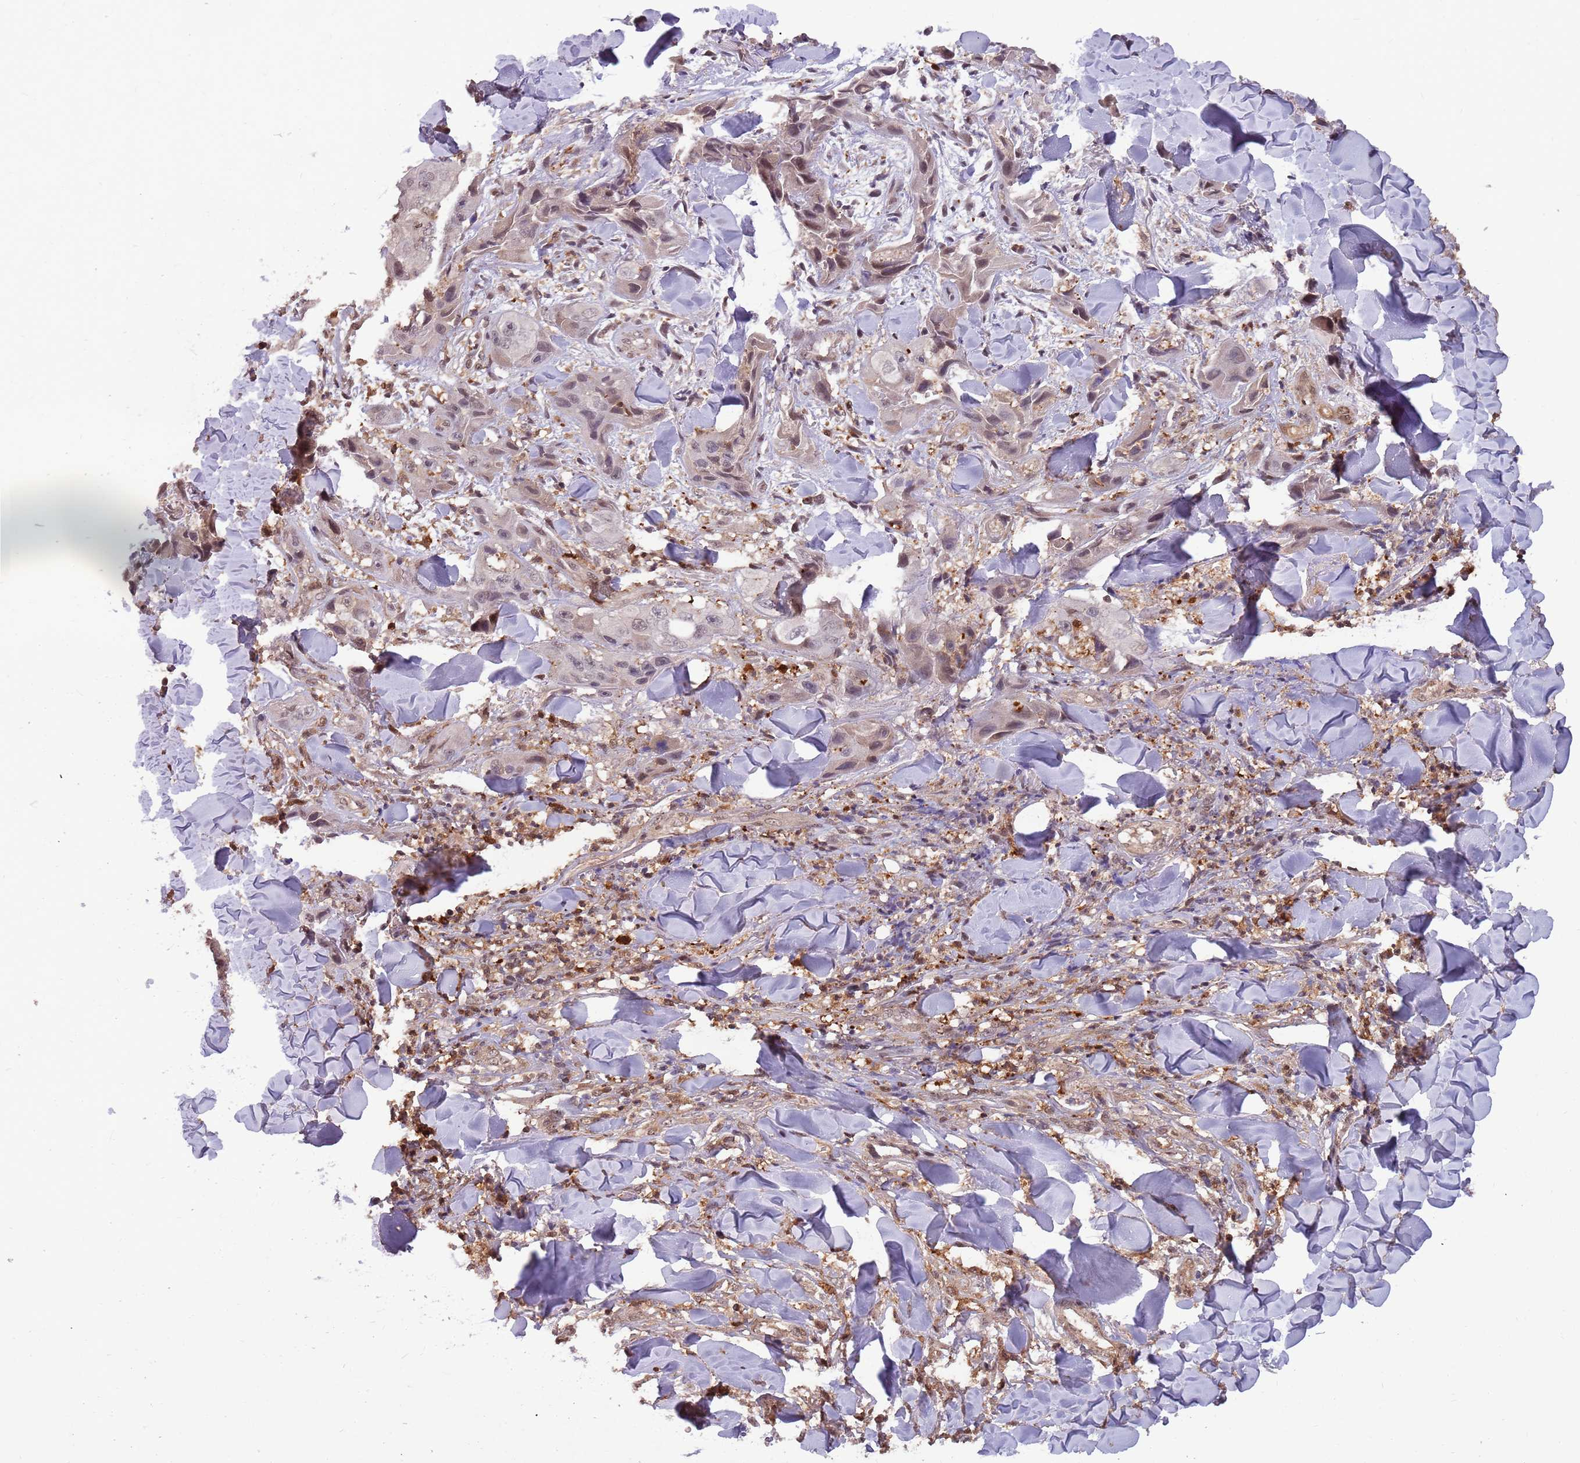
{"staining": {"intensity": "weak", "quantity": "25%-75%", "location": "nuclear"}, "tissue": "skin cancer", "cell_type": "Tumor cells", "image_type": "cancer", "snomed": [{"axis": "morphology", "description": "Squamous cell carcinoma, NOS"}, {"axis": "topography", "description": "Skin"}, {"axis": "topography", "description": "Subcutis"}], "caption": "Protein staining of squamous cell carcinoma (skin) tissue reveals weak nuclear positivity in approximately 25%-75% of tumor cells.", "gene": "GBP2", "patient": {"sex": "male", "age": 73}}